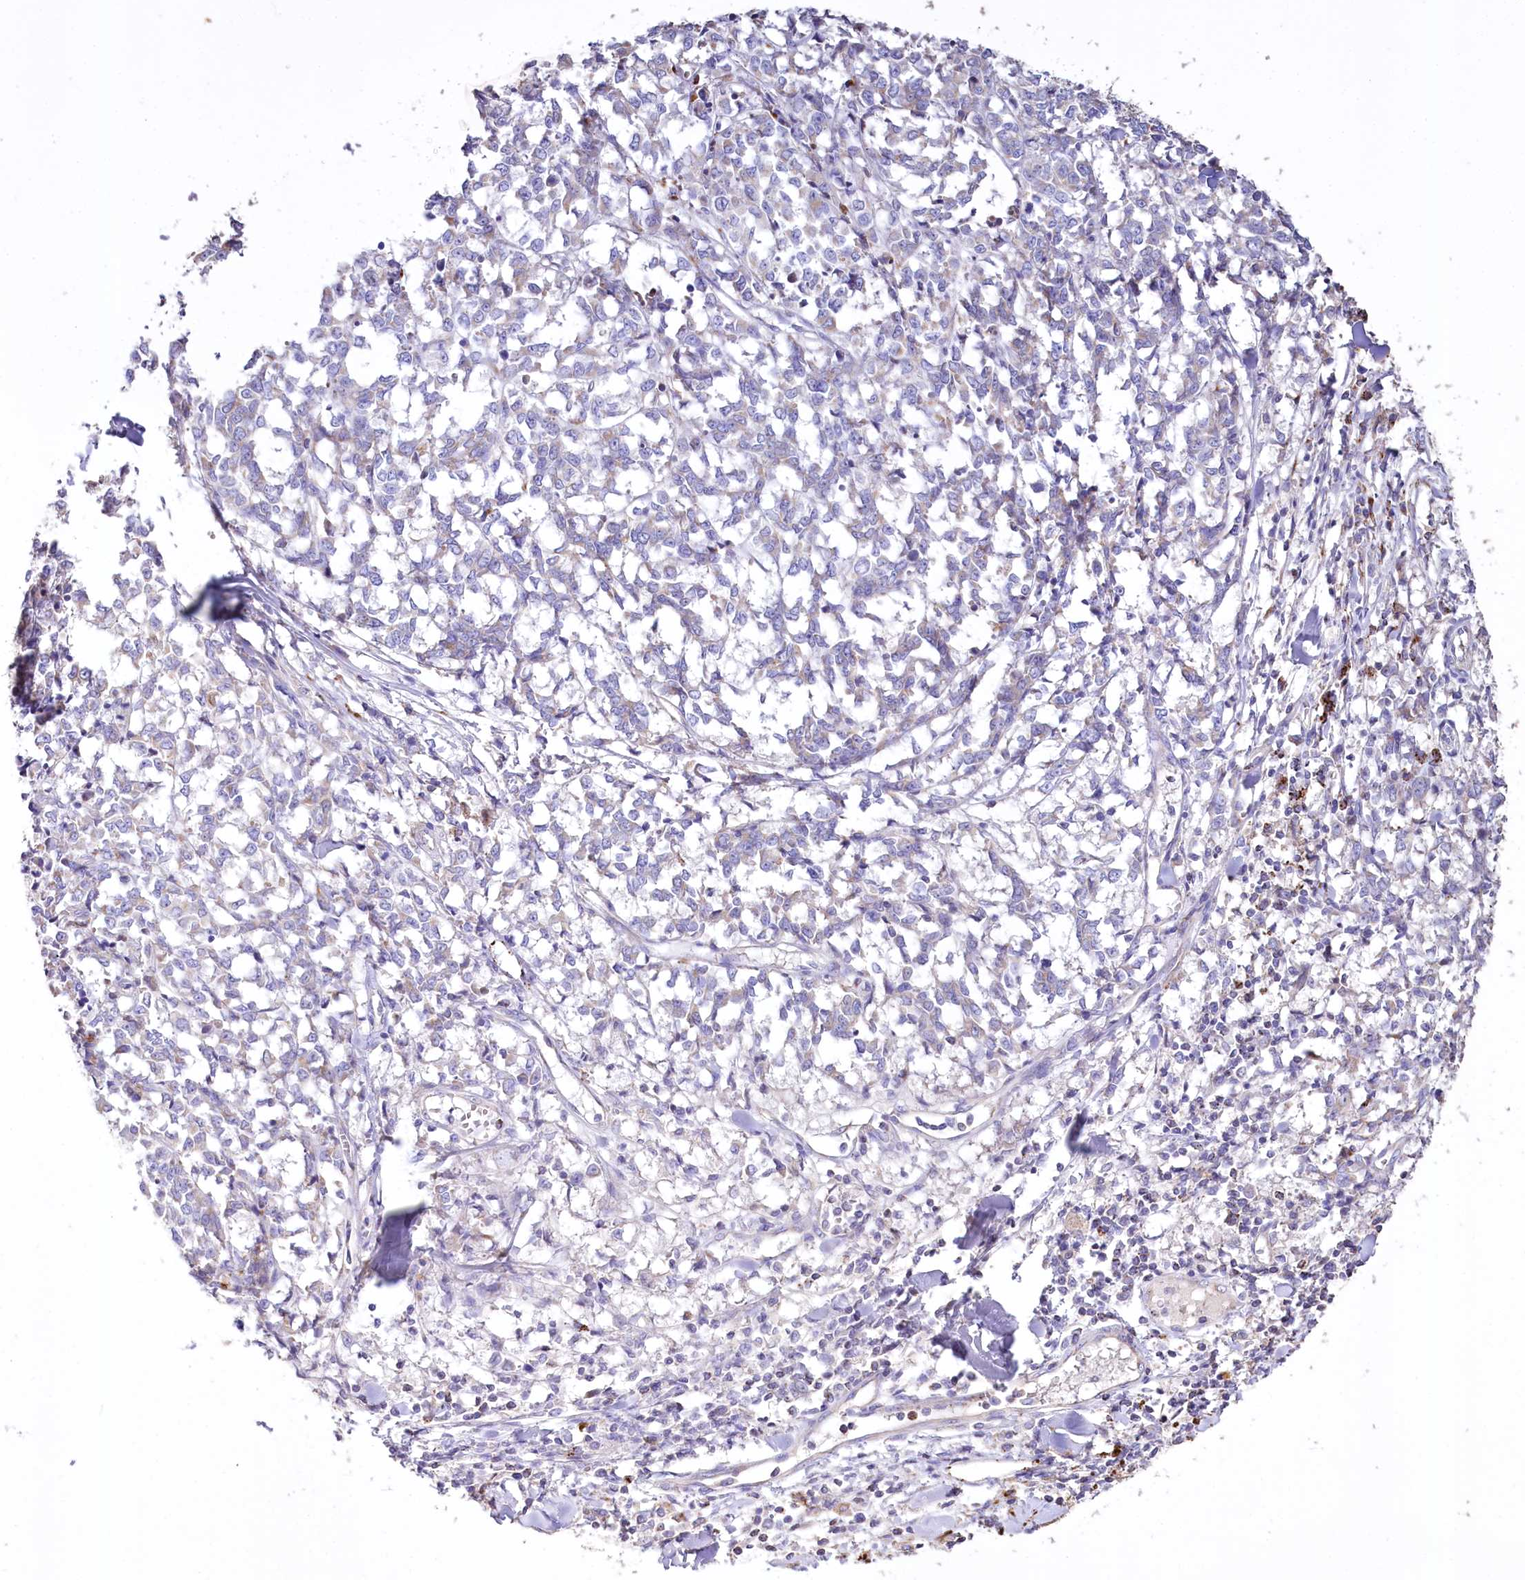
{"staining": {"intensity": "negative", "quantity": "none", "location": "none"}, "tissue": "melanoma", "cell_type": "Tumor cells", "image_type": "cancer", "snomed": [{"axis": "morphology", "description": "Malignant melanoma, NOS"}, {"axis": "topography", "description": "Skin"}], "caption": "This is a micrograph of immunohistochemistry staining of melanoma, which shows no expression in tumor cells.", "gene": "PTER", "patient": {"sex": "female", "age": 72}}